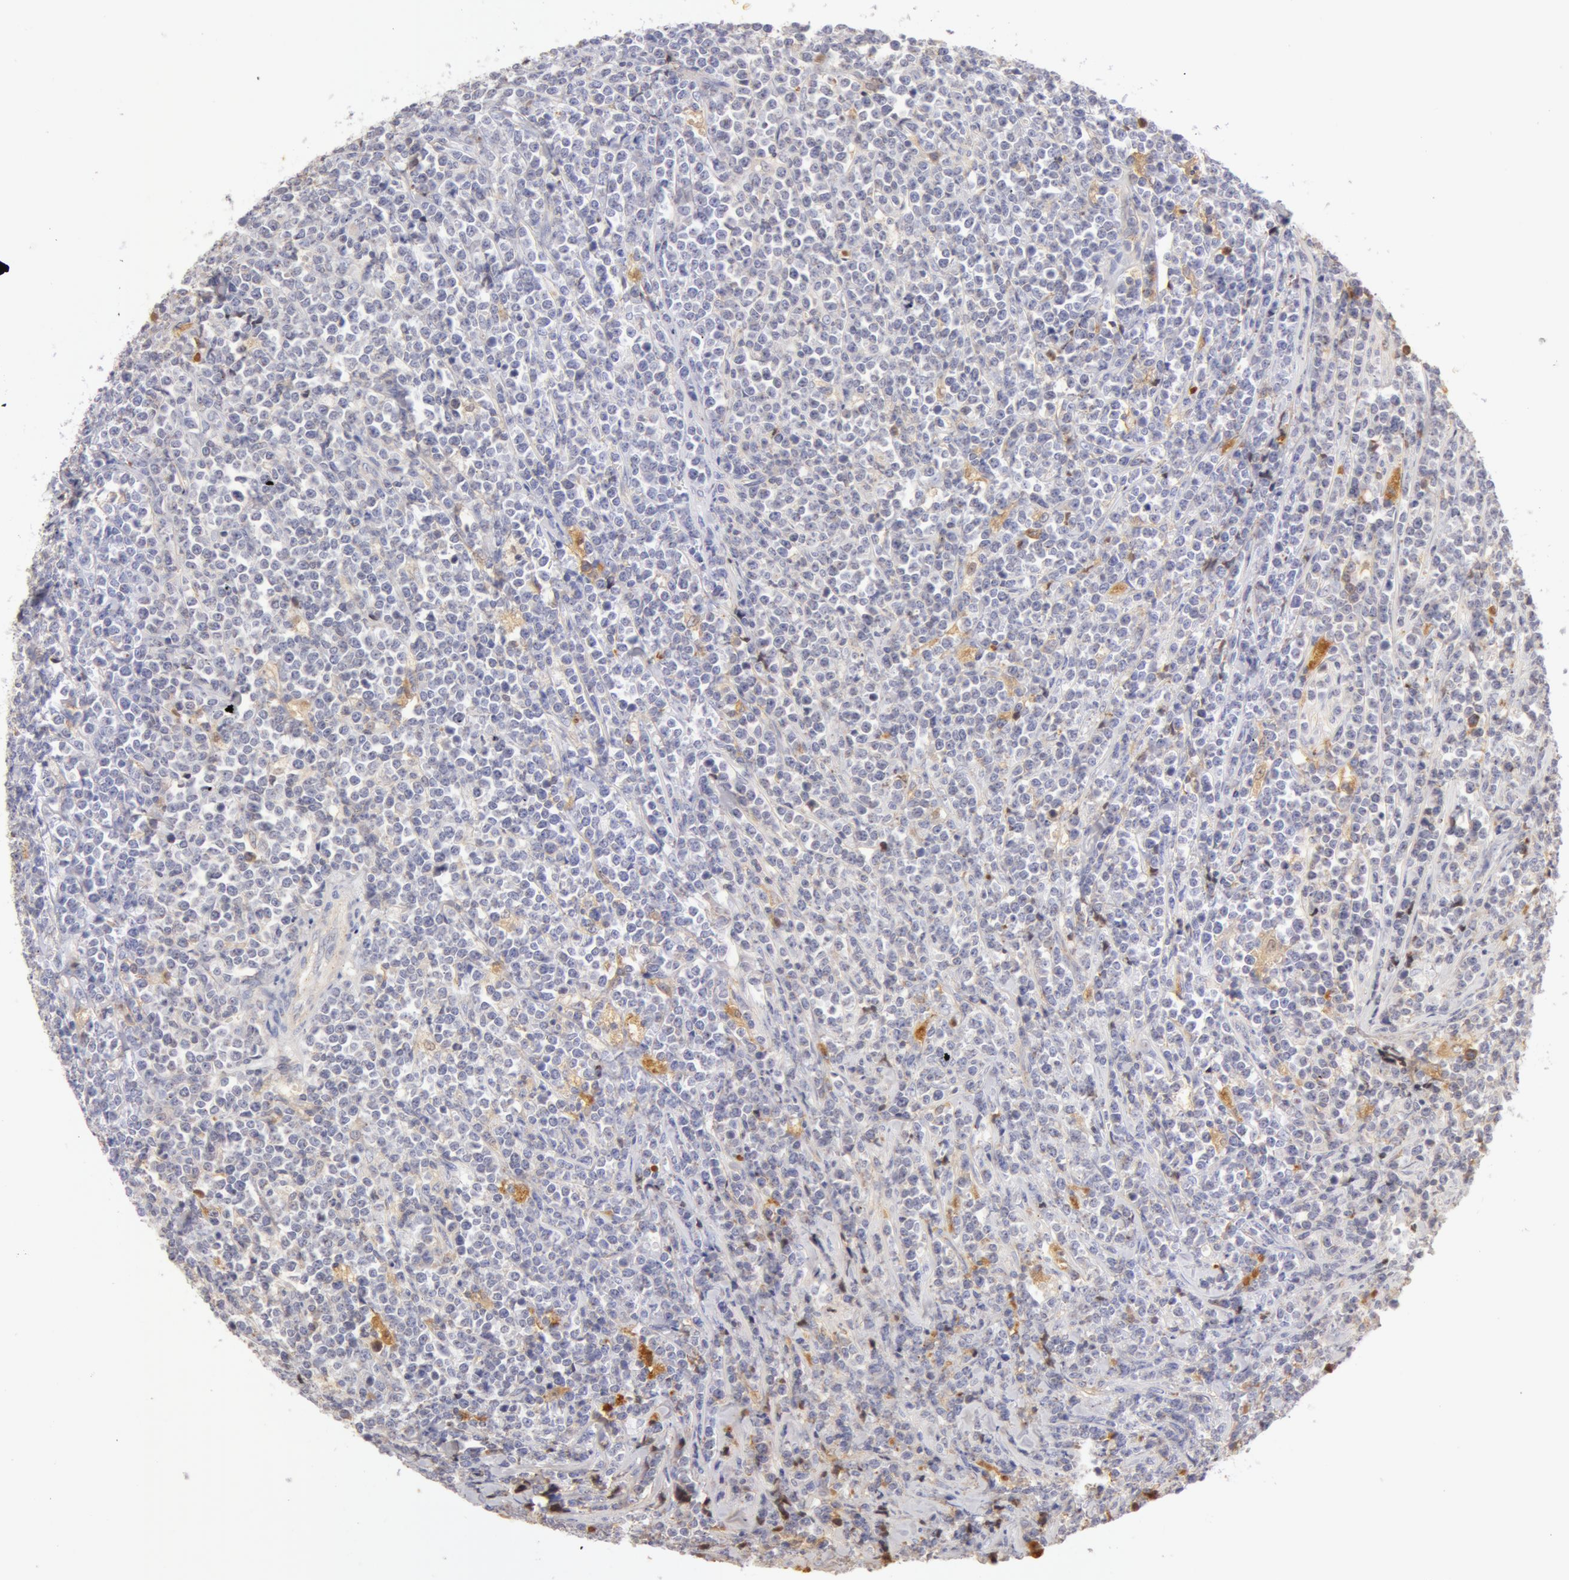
{"staining": {"intensity": "negative", "quantity": "none", "location": "none"}, "tissue": "lymphoma", "cell_type": "Tumor cells", "image_type": "cancer", "snomed": [{"axis": "morphology", "description": "Malignant lymphoma, non-Hodgkin's type, High grade"}, {"axis": "topography", "description": "Small intestine"}, {"axis": "topography", "description": "Colon"}], "caption": "DAB (3,3'-diaminobenzidine) immunohistochemical staining of human malignant lymphoma, non-Hodgkin's type (high-grade) shows no significant expression in tumor cells.", "gene": "GC", "patient": {"sex": "male", "age": 8}}